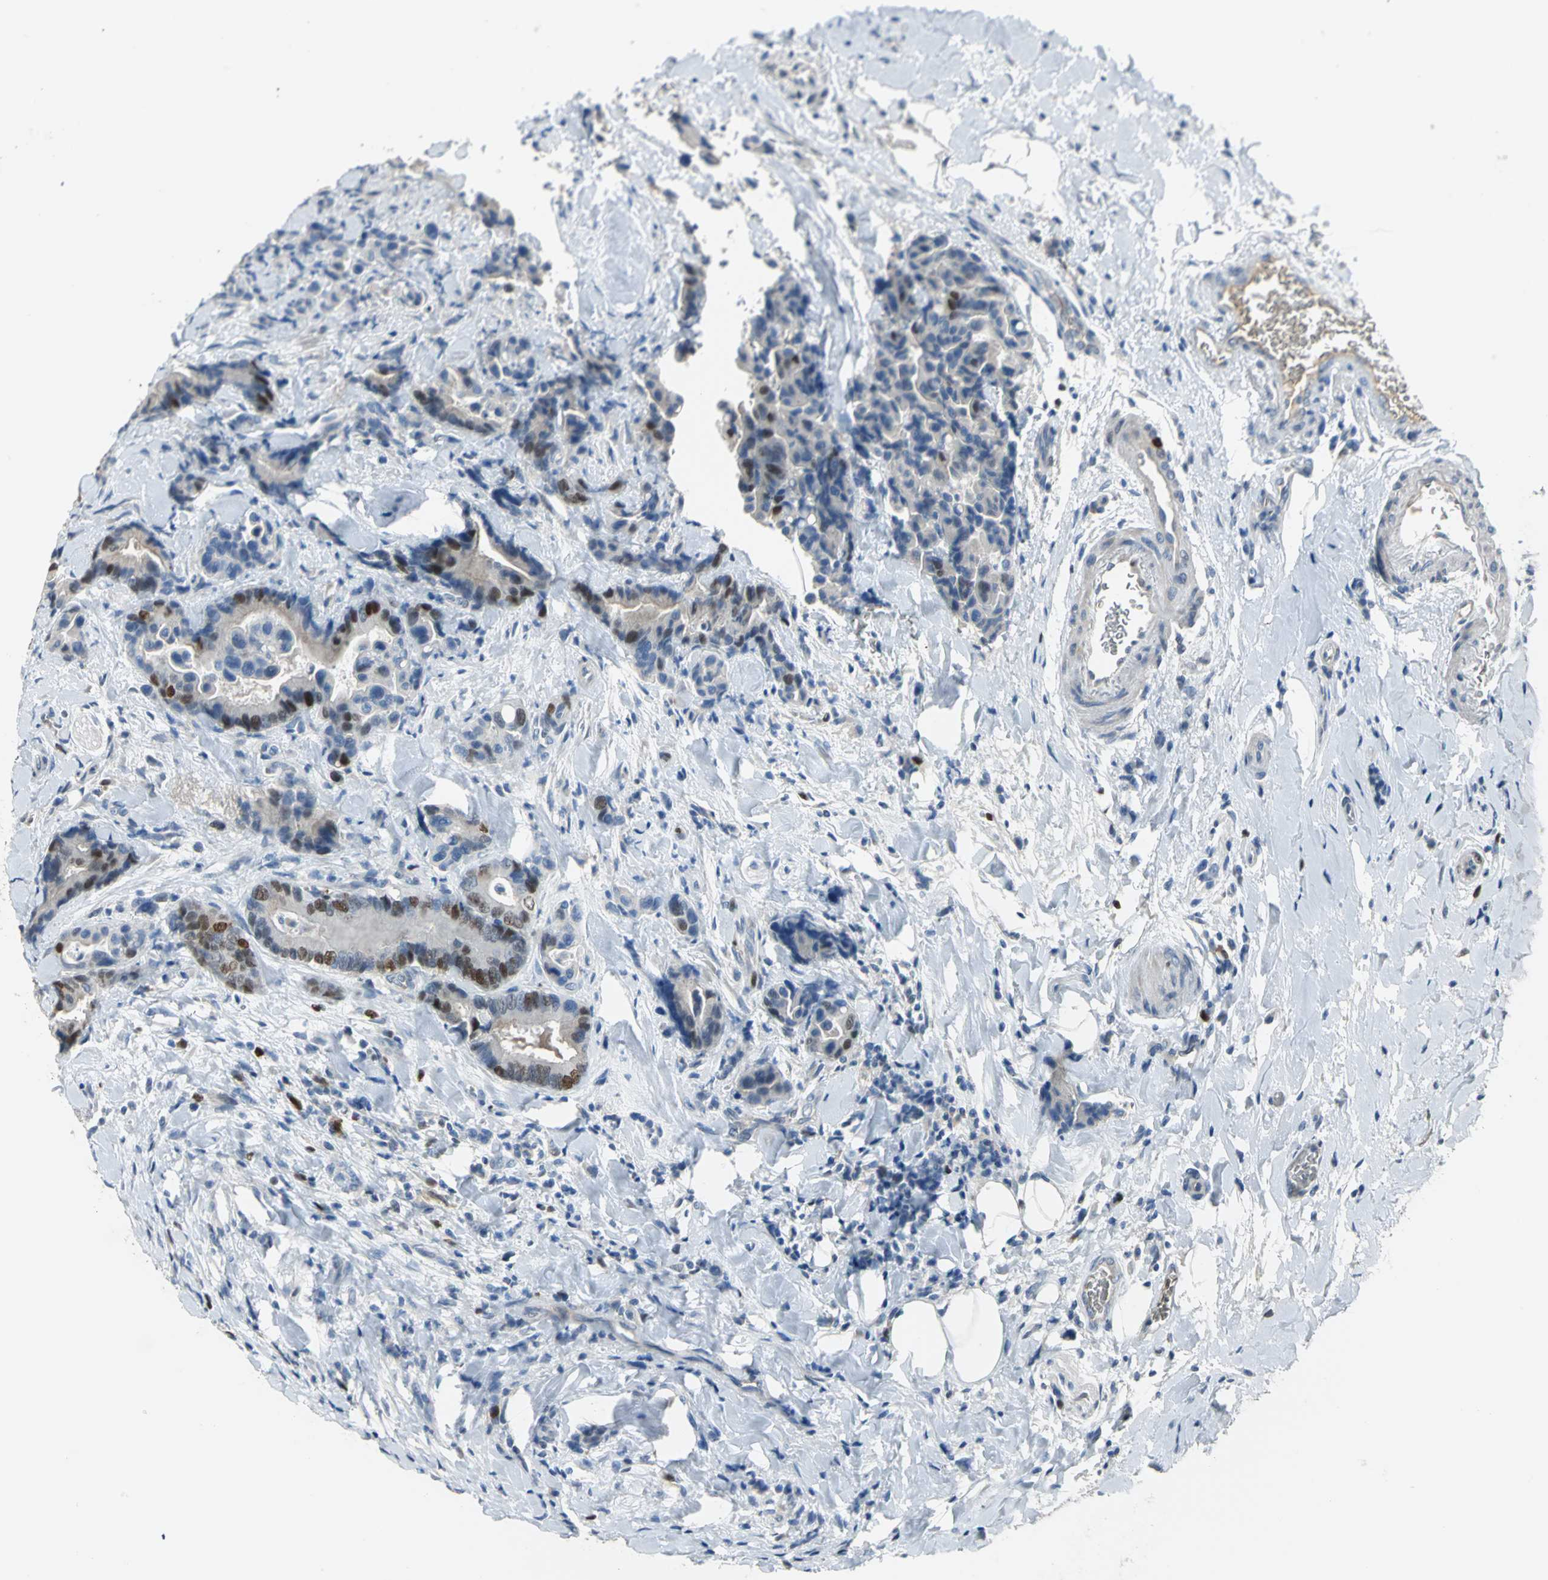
{"staining": {"intensity": "moderate", "quantity": "25%-75%", "location": "nuclear"}, "tissue": "colorectal cancer", "cell_type": "Tumor cells", "image_type": "cancer", "snomed": [{"axis": "morphology", "description": "Normal tissue, NOS"}, {"axis": "morphology", "description": "Adenocarcinoma, NOS"}, {"axis": "topography", "description": "Colon"}], "caption": "A micrograph of human colorectal cancer stained for a protein displays moderate nuclear brown staining in tumor cells.", "gene": "MCM3", "patient": {"sex": "male", "age": 82}}